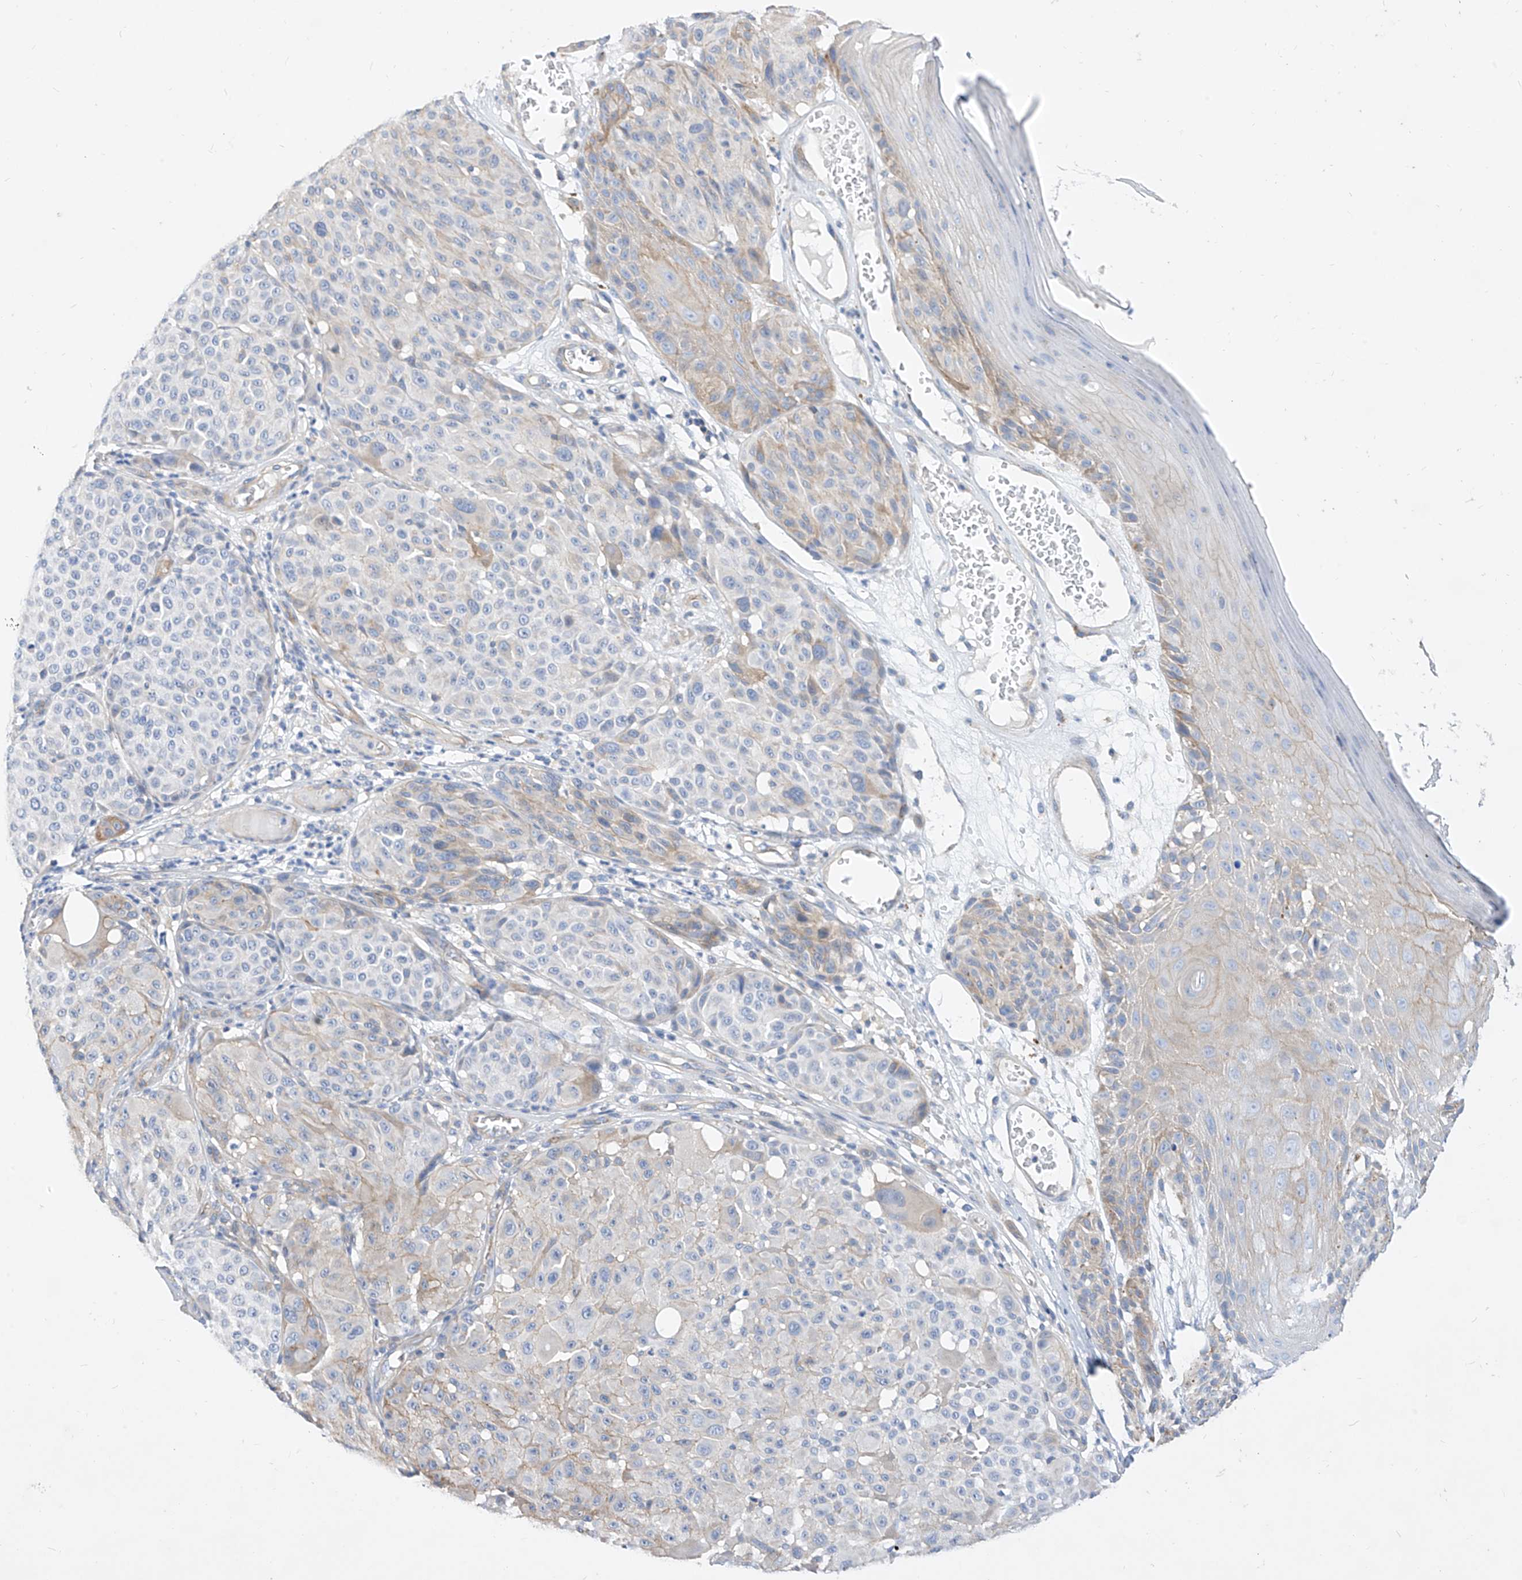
{"staining": {"intensity": "weak", "quantity": "<25%", "location": "cytoplasmic/membranous"}, "tissue": "melanoma", "cell_type": "Tumor cells", "image_type": "cancer", "snomed": [{"axis": "morphology", "description": "Malignant melanoma, NOS"}, {"axis": "topography", "description": "Skin"}], "caption": "Tumor cells are negative for protein expression in human melanoma.", "gene": "SCGB2A1", "patient": {"sex": "male", "age": 83}}